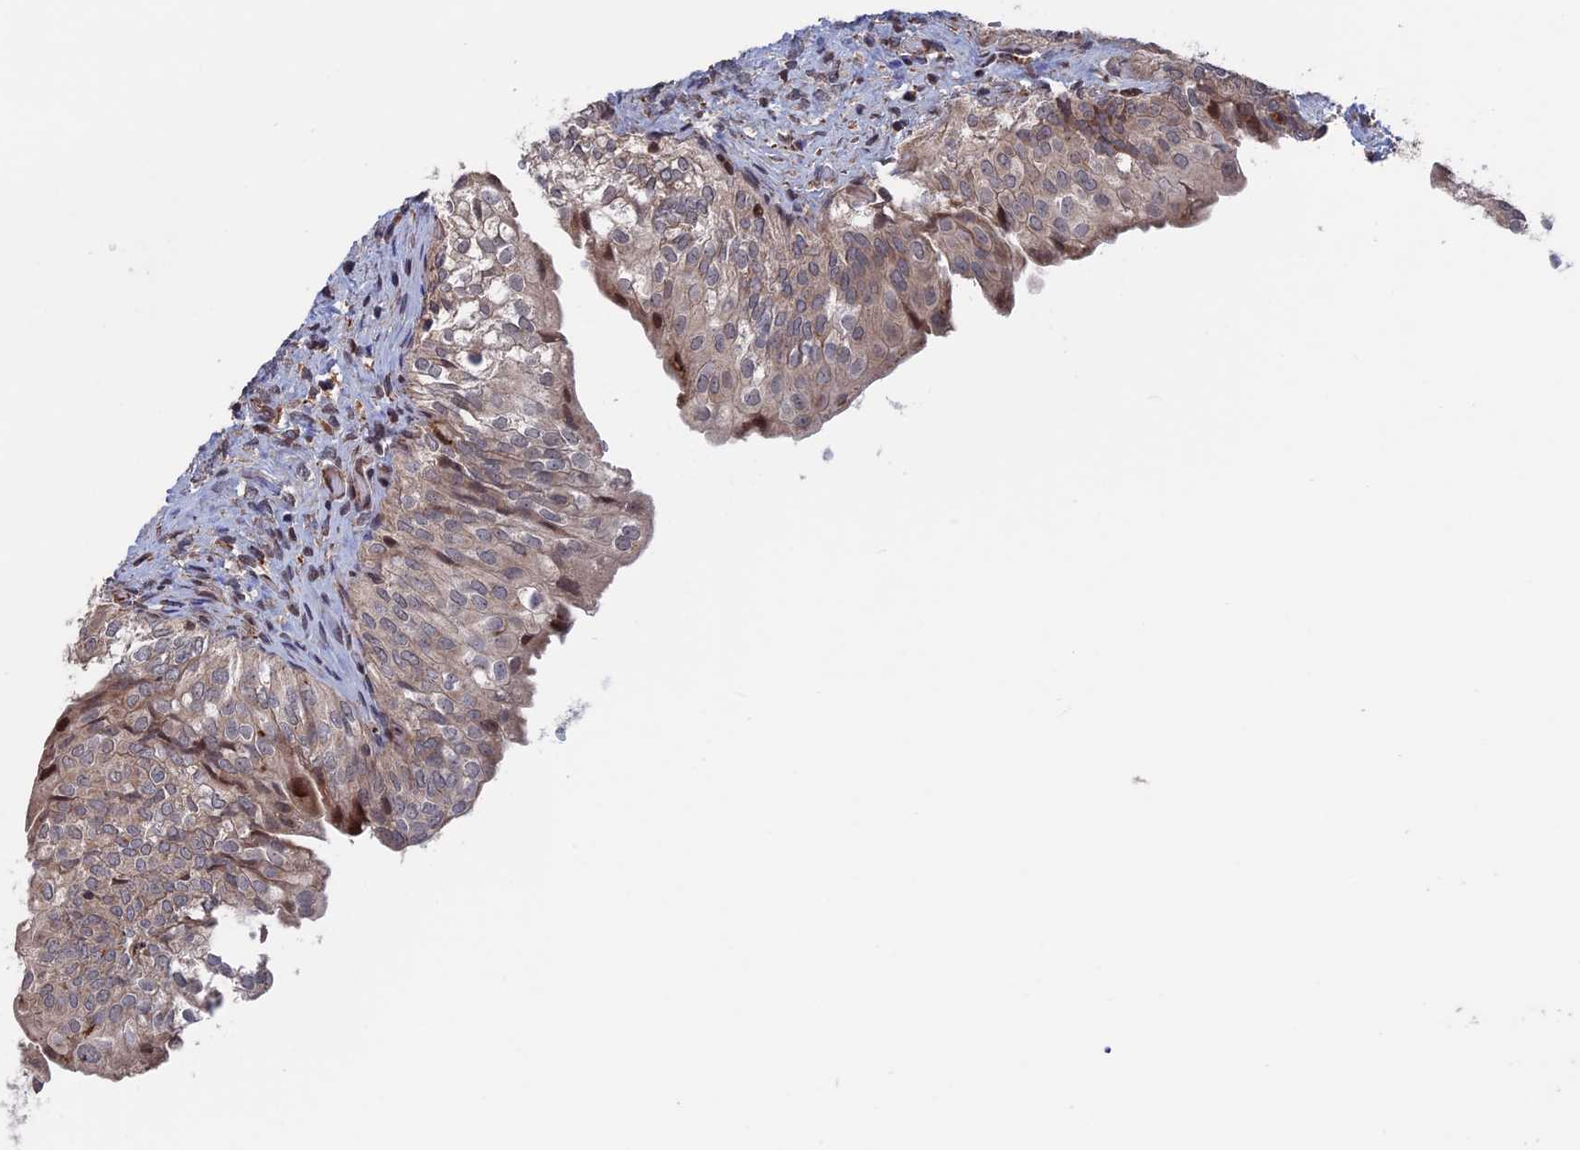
{"staining": {"intensity": "moderate", "quantity": "25%-75%", "location": "cytoplasmic/membranous,nuclear"}, "tissue": "urinary bladder", "cell_type": "Urothelial cells", "image_type": "normal", "snomed": [{"axis": "morphology", "description": "Normal tissue, NOS"}, {"axis": "topography", "description": "Urinary bladder"}], "caption": "Human urinary bladder stained for a protein (brown) displays moderate cytoplasmic/membranous,nuclear positive staining in approximately 25%-75% of urothelial cells.", "gene": "PLA2G15", "patient": {"sex": "male", "age": 55}}